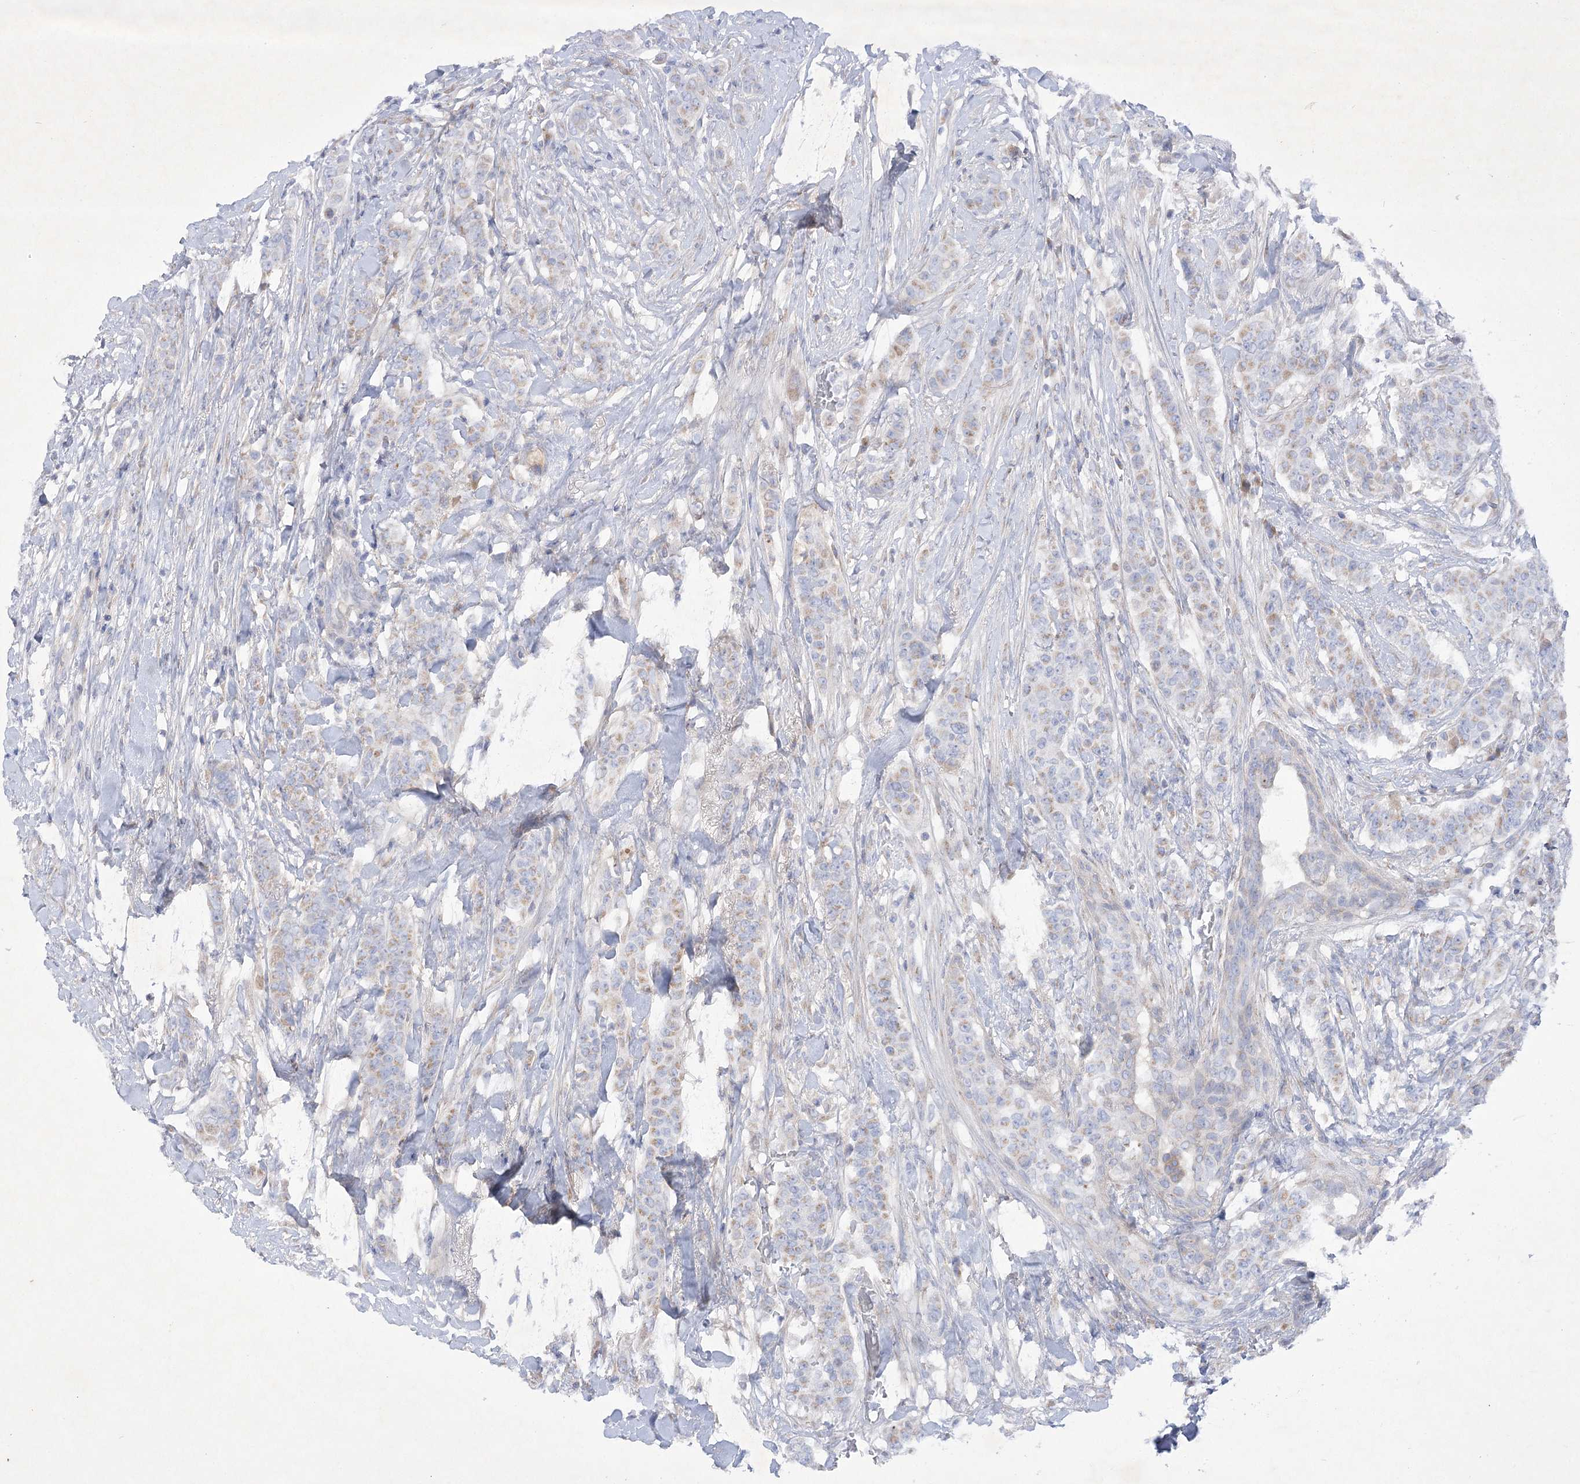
{"staining": {"intensity": "weak", "quantity": "25%-75%", "location": "cytoplasmic/membranous"}, "tissue": "breast cancer", "cell_type": "Tumor cells", "image_type": "cancer", "snomed": [{"axis": "morphology", "description": "Duct carcinoma"}, {"axis": "topography", "description": "Breast"}], "caption": "Human infiltrating ductal carcinoma (breast) stained with a brown dye shows weak cytoplasmic/membranous positive positivity in approximately 25%-75% of tumor cells.", "gene": "GBF1", "patient": {"sex": "female", "age": 40}}